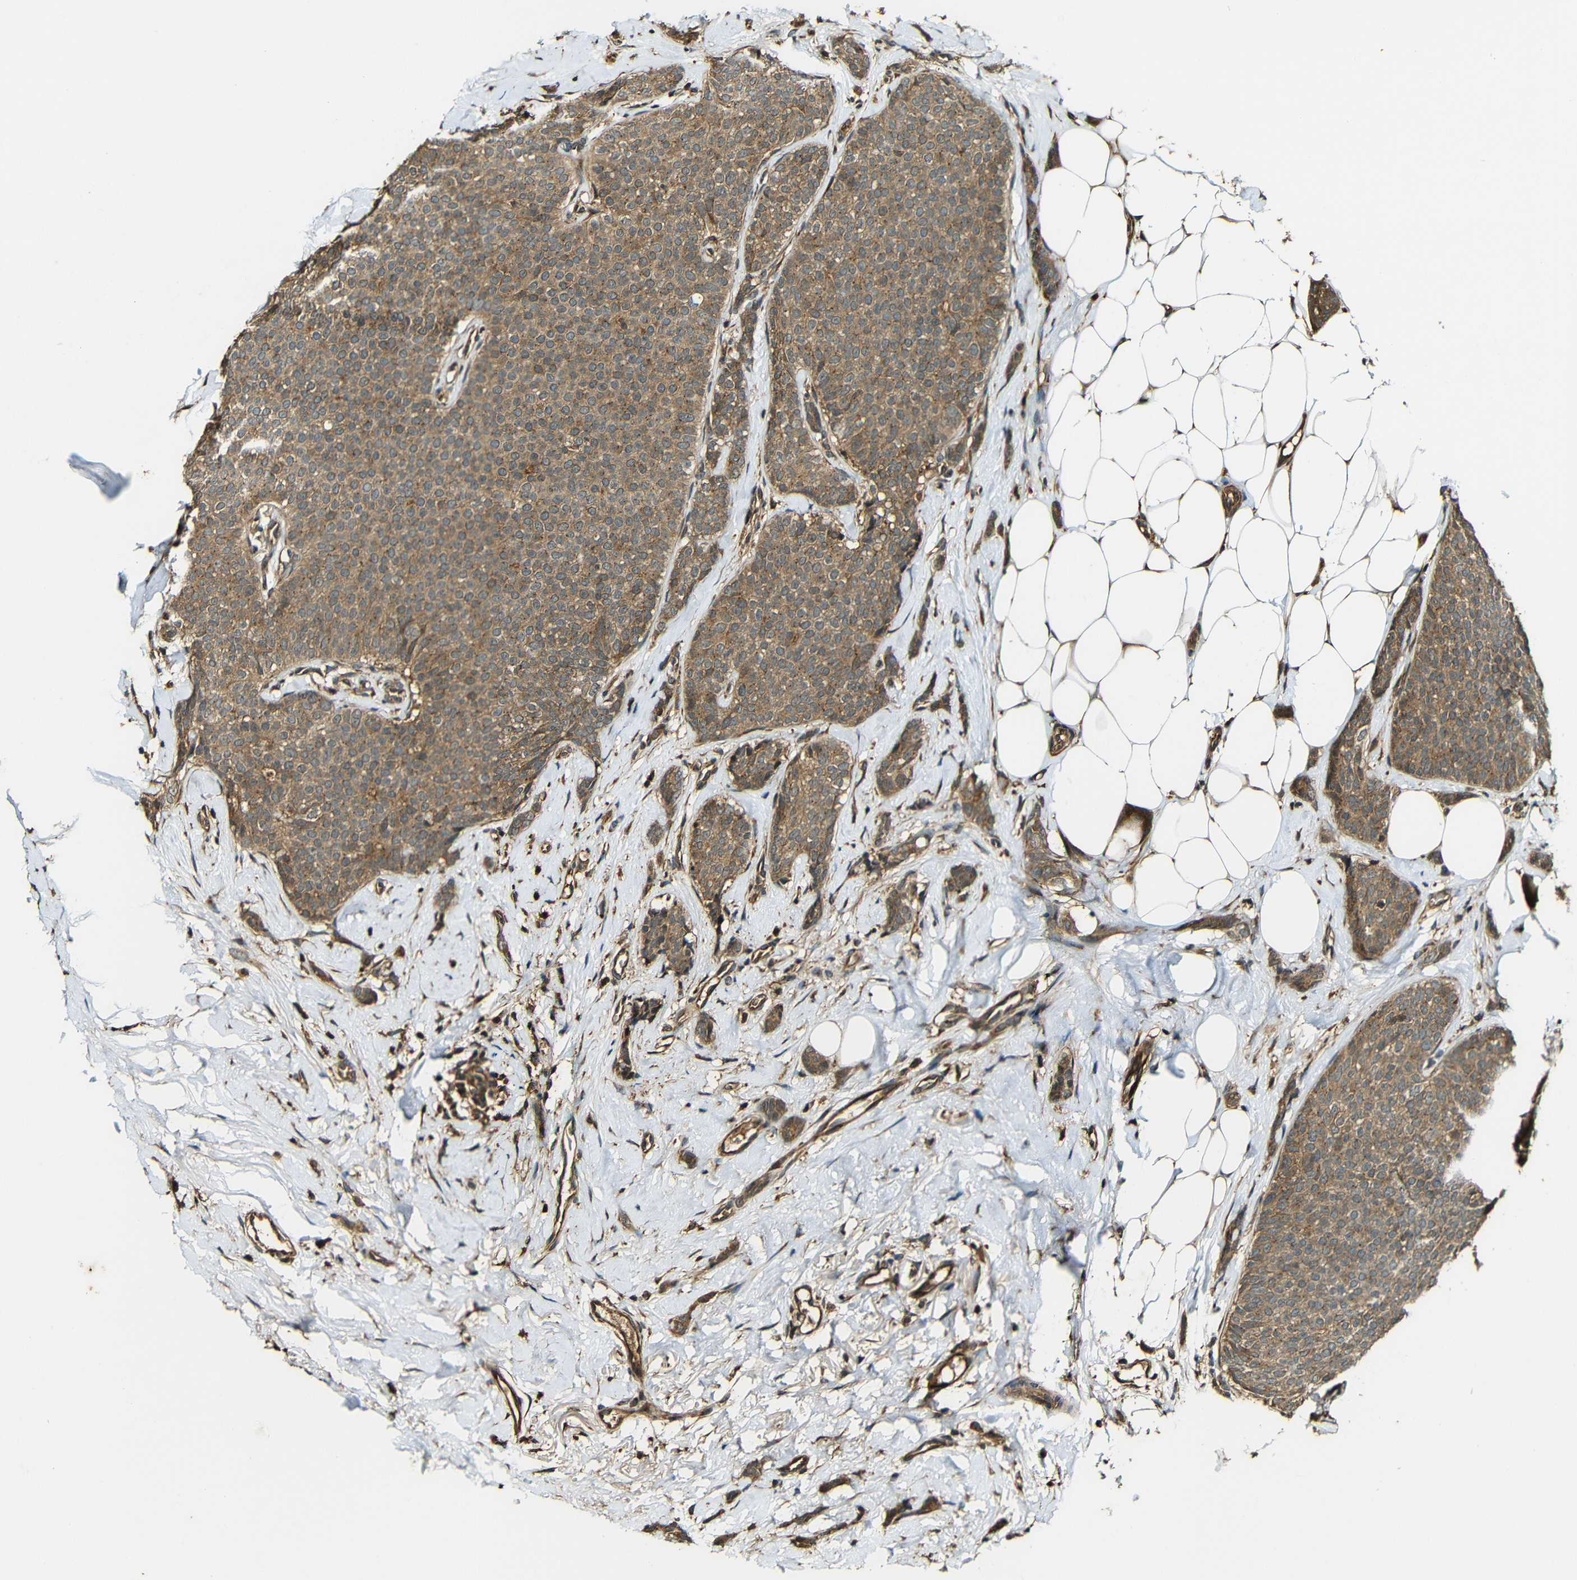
{"staining": {"intensity": "moderate", "quantity": ">75%", "location": "cytoplasmic/membranous"}, "tissue": "breast cancer", "cell_type": "Tumor cells", "image_type": "cancer", "snomed": [{"axis": "morphology", "description": "Lobular carcinoma"}, {"axis": "topography", "description": "Skin"}, {"axis": "topography", "description": "Breast"}], "caption": "Protein staining exhibits moderate cytoplasmic/membranous expression in about >75% of tumor cells in breast cancer. (Stains: DAB (3,3'-diaminobenzidine) in brown, nuclei in blue, Microscopy: brightfield microscopy at high magnification).", "gene": "CASP8", "patient": {"sex": "female", "age": 46}}